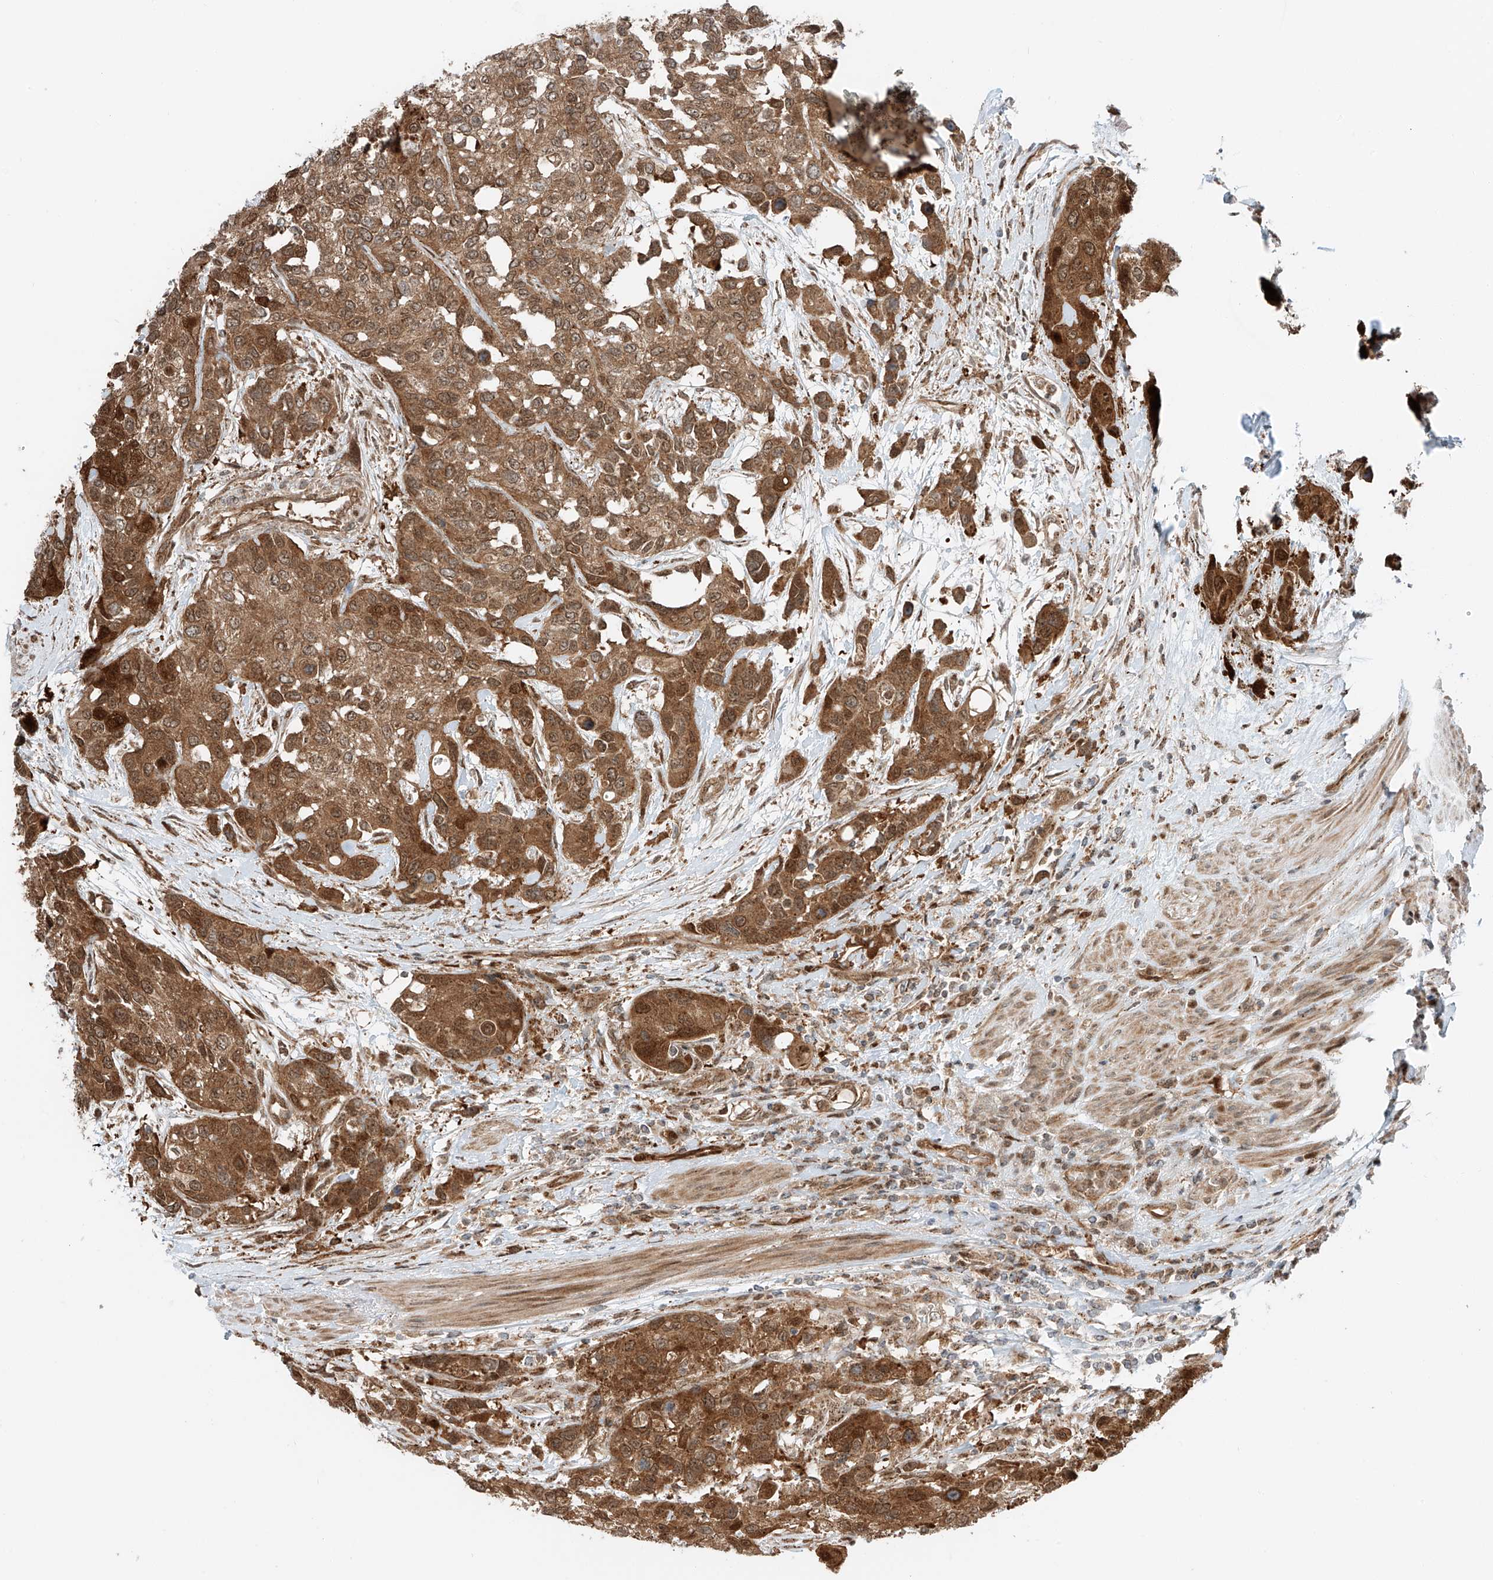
{"staining": {"intensity": "strong", "quantity": ">75%", "location": "cytoplasmic/membranous,nuclear"}, "tissue": "urothelial cancer", "cell_type": "Tumor cells", "image_type": "cancer", "snomed": [{"axis": "morphology", "description": "Normal tissue, NOS"}, {"axis": "morphology", "description": "Urothelial carcinoma, High grade"}, {"axis": "topography", "description": "Vascular tissue"}, {"axis": "topography", "description": "Urinary bladder"}], "caption": "Brown immunohistochemical staining in human urothelial carcinoma (high-grade) shows strong cytoplasmic/membranous and nuclear expression in about >75% of tumor cells.", "gene": "USP48", "patient": {"sex": "female", "age": 56}}